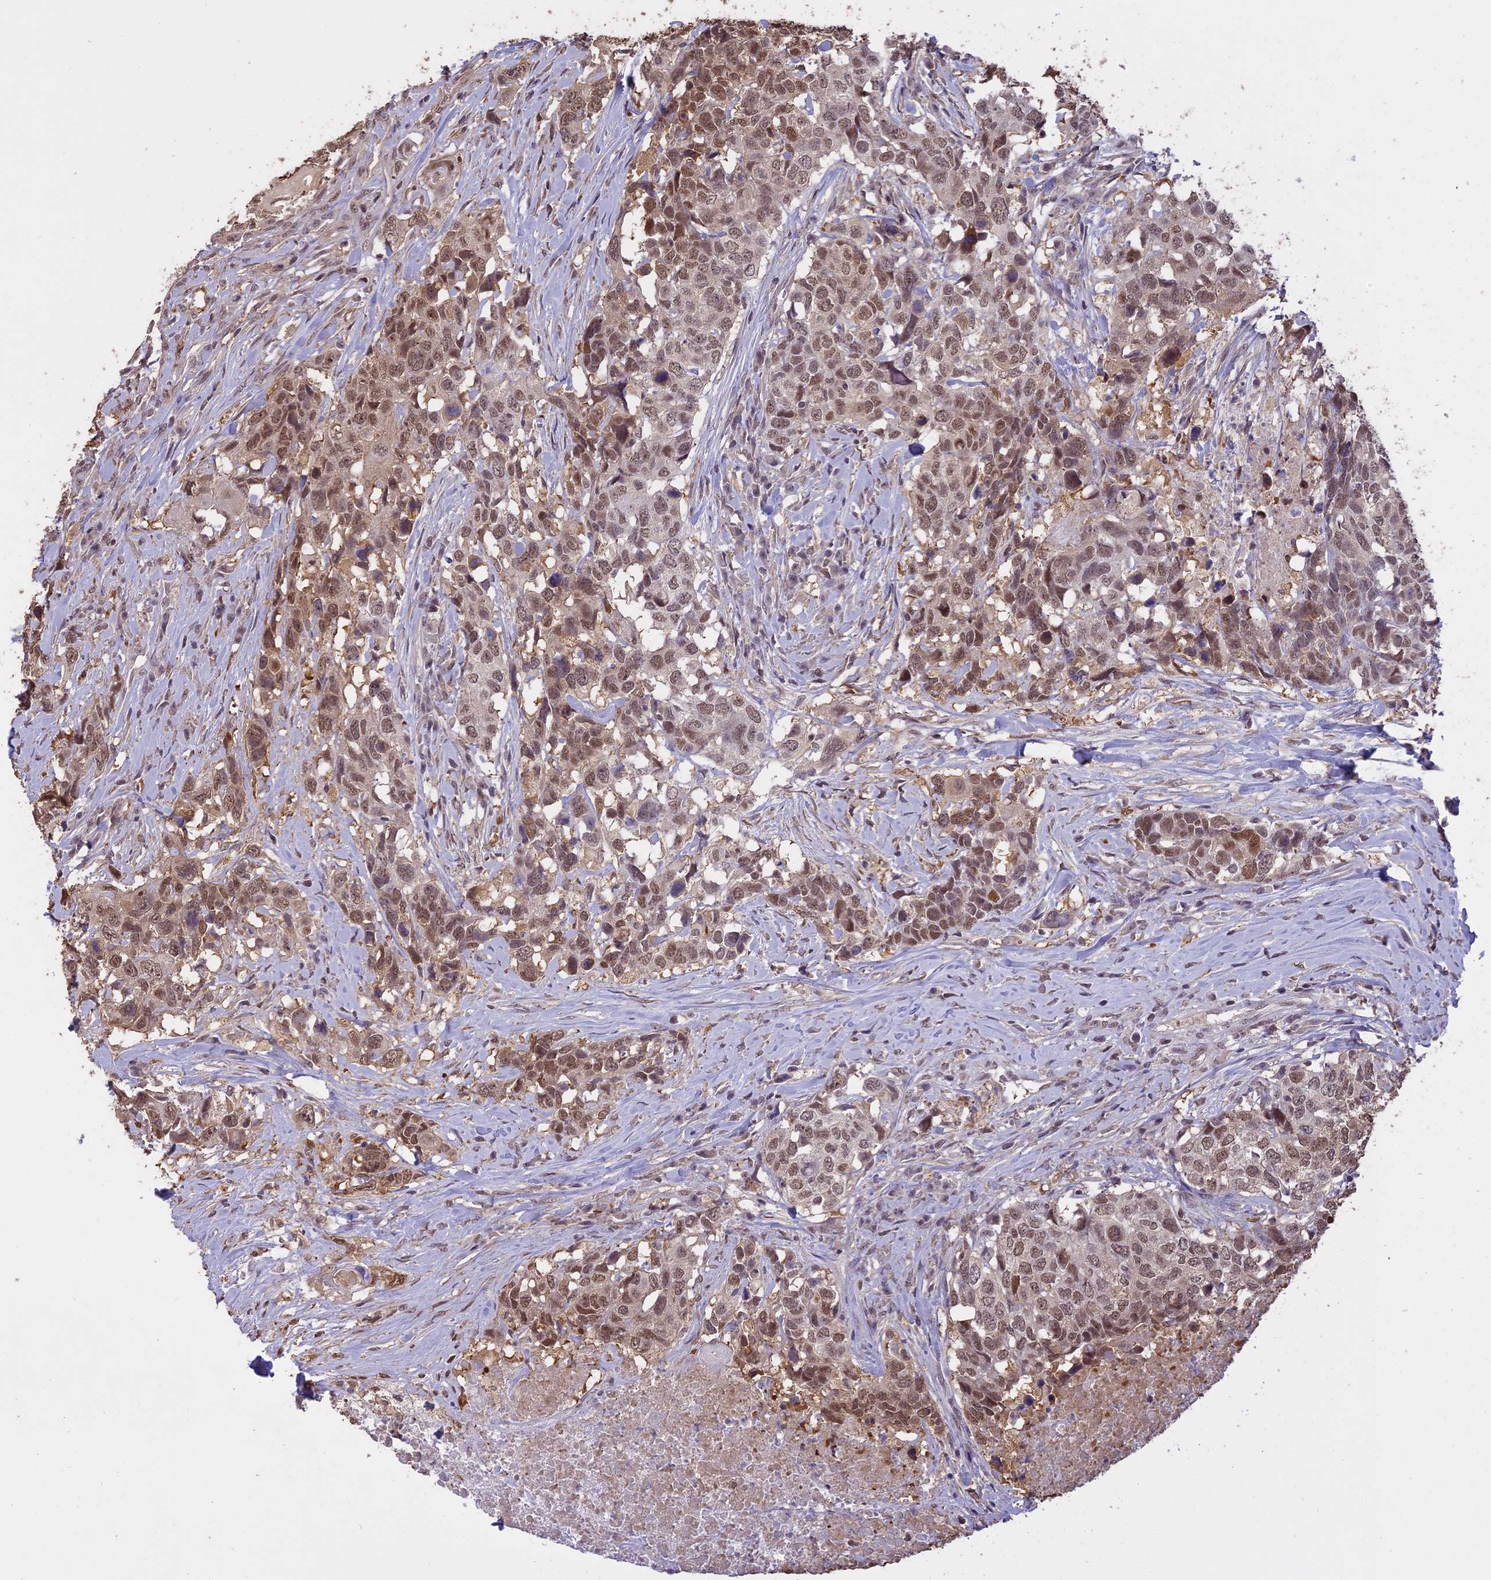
{"staining": {"intensity": "moderate", "quantity": ">75%", "location": "nuclear"}, "tissue": "head and neck cancer", "cell_type": "Tumor cells", "image_type": "cancer", "snomed": [{"axis": "morphology", "description": "Squamous cell carcinoma, NOS"}, {"axis": "topography", "description": "Head-Neck"}], "caption": "This histopathology image exhibits head and neck cancer (squamous cell carcinoma) stained with immunohistochemistry to label a protein in brown. The nuclear of tumor cells show moderate positivity for the protein. Nuclei are counter-stained blue.", "gene": "TIGD7", "patient": {"sex": "male", "age": 66}}